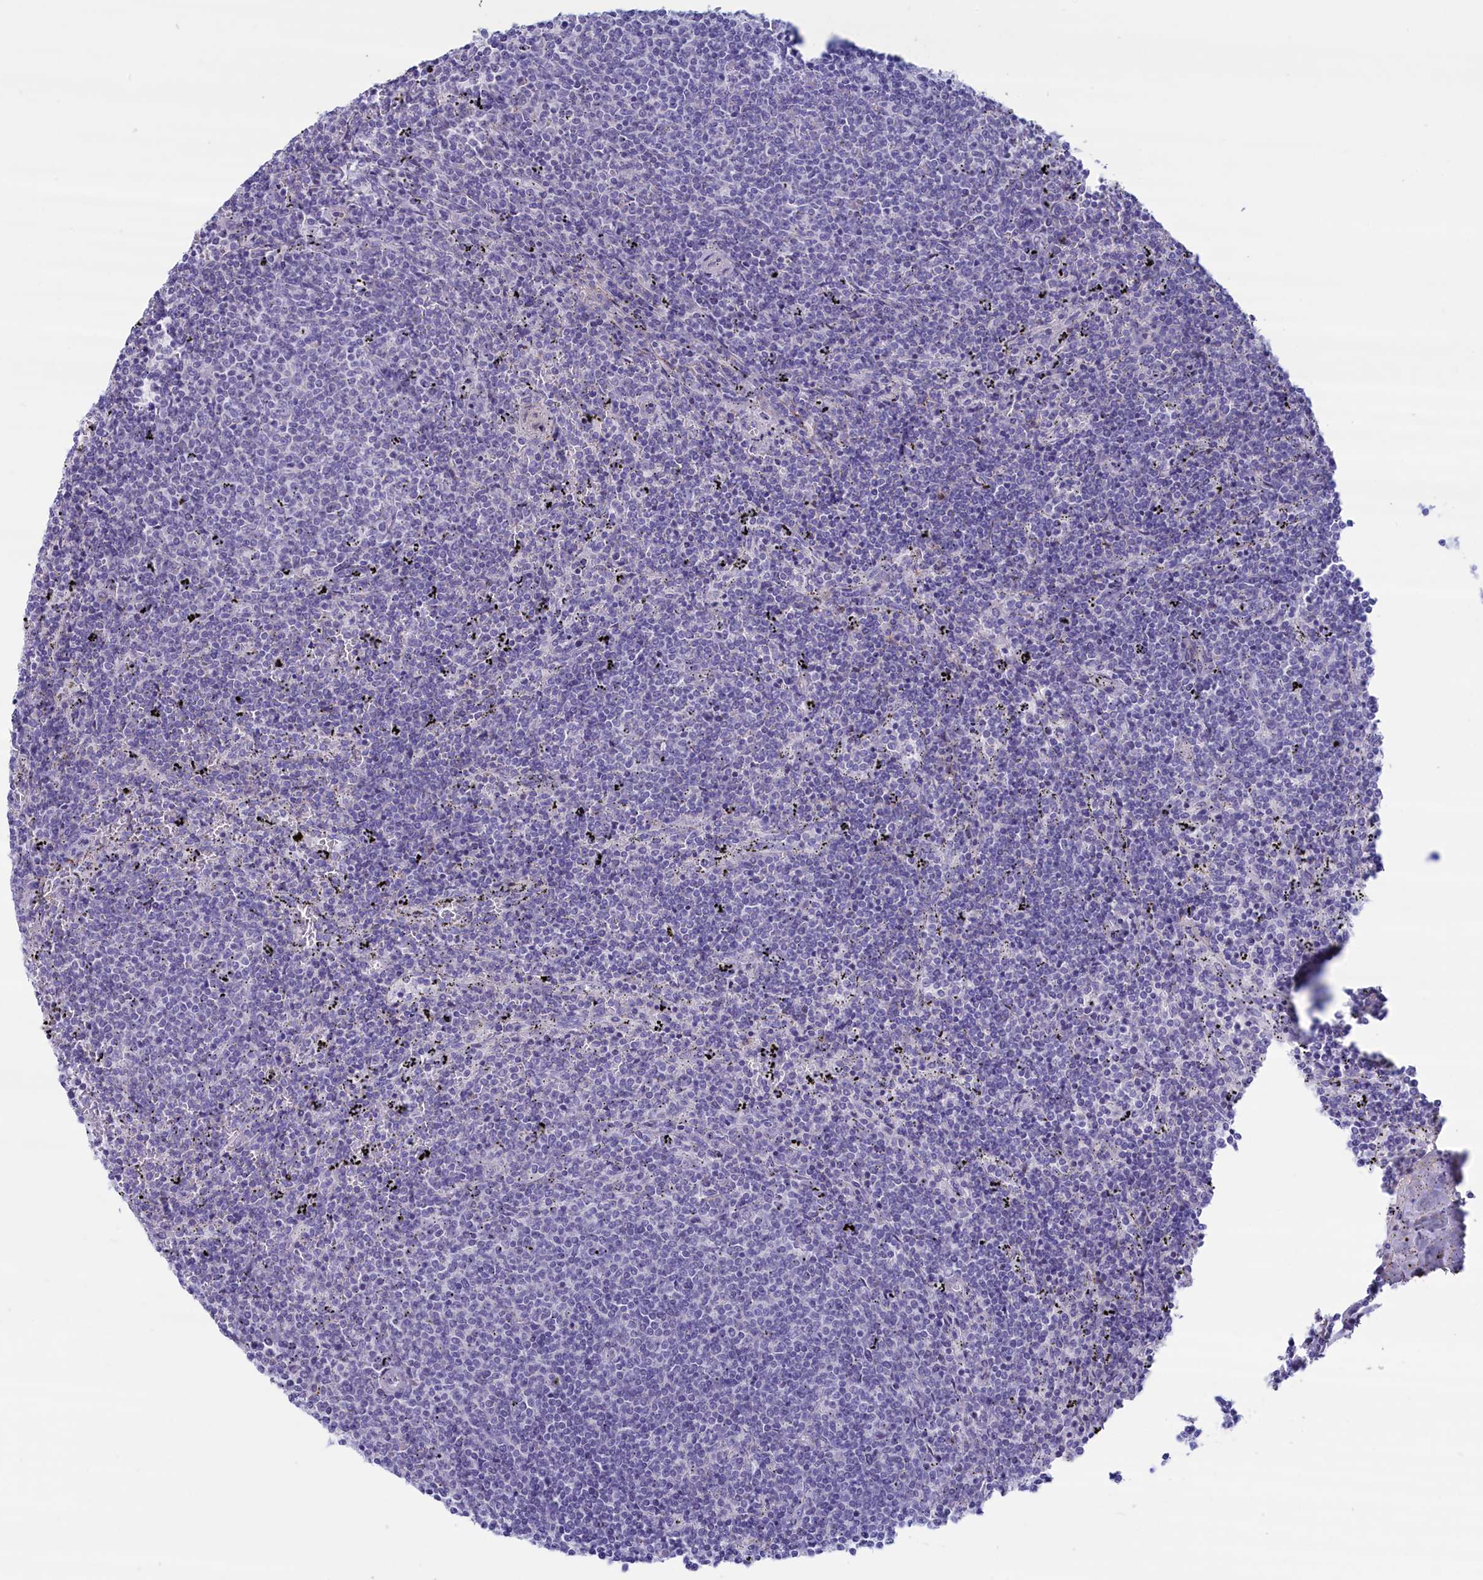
{"staining": {"intensity": "negative", "quantity": "none", "location": "none"}, "tissue": "lymphoma", "cell_type": "Tumor cells", "image_type": "cancer", "snomed": [{"axis": "morphology", "description": "Malignant lymphoma, non-Hodgkin's type, Low grade"}, {"axis": "topography", "description": "Spleen"}], "caption": "Tumor cells are negative for brown protein staining in lymphoma. Nuclei are stained in blue.", "gene": "MPV17L2", "patient": {"sex": "female", "age": 50}}